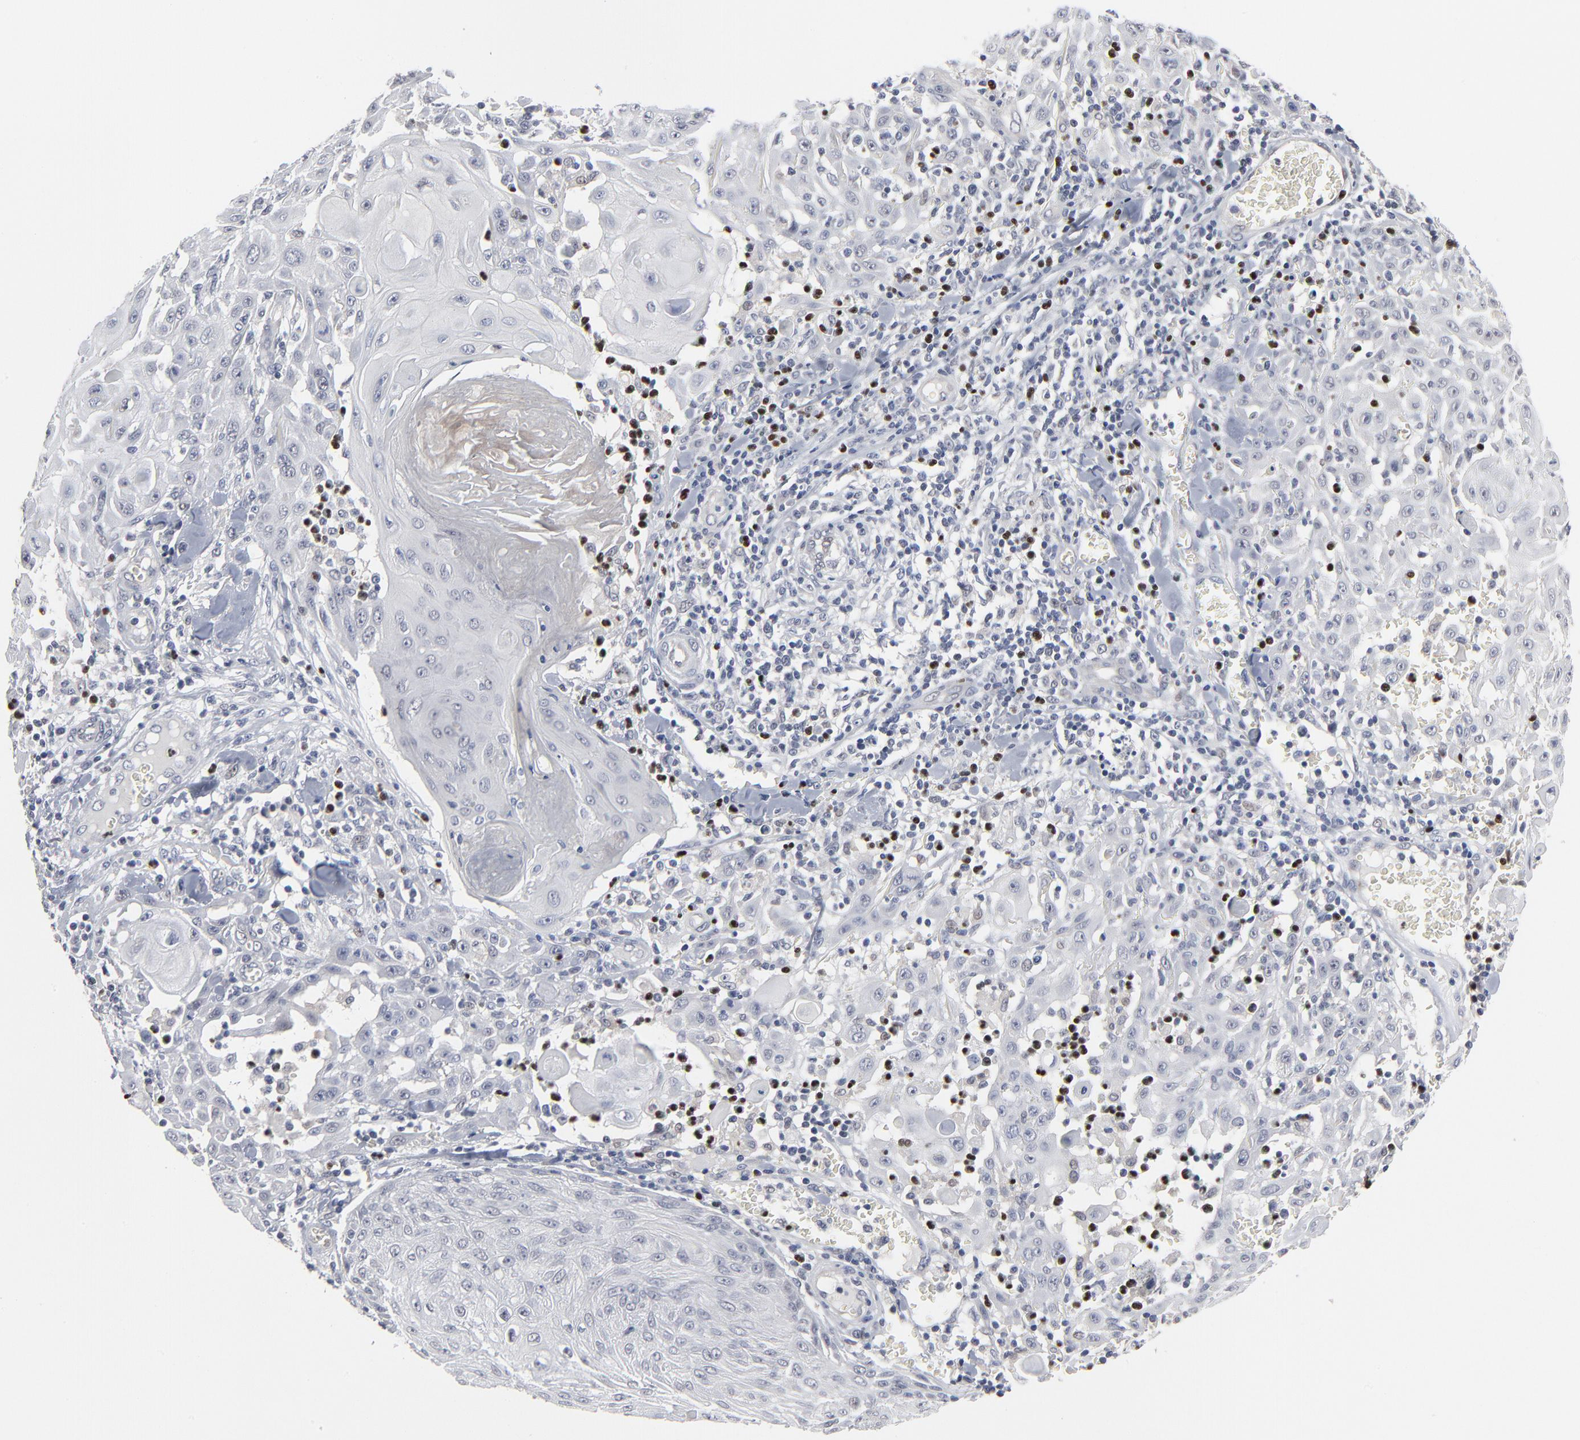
{"staining": {"intensity": "negative", "quantity": "none", "location": "none"}, "tissue": "skin cancer", "cell_type": "Tumor cells", "image_type": "cancer", "snomed": [{"axis": "morphology", "description": "Squamous cell carcinoma, NOS"}, {"axis": "topography", "description": "Skin"}], "caption": "Tumor cells are negative for protein expression in human skin squamous cell carcinoma.", "gene": "FOXN2", "patient": {"sex": "male", "age": 24}}